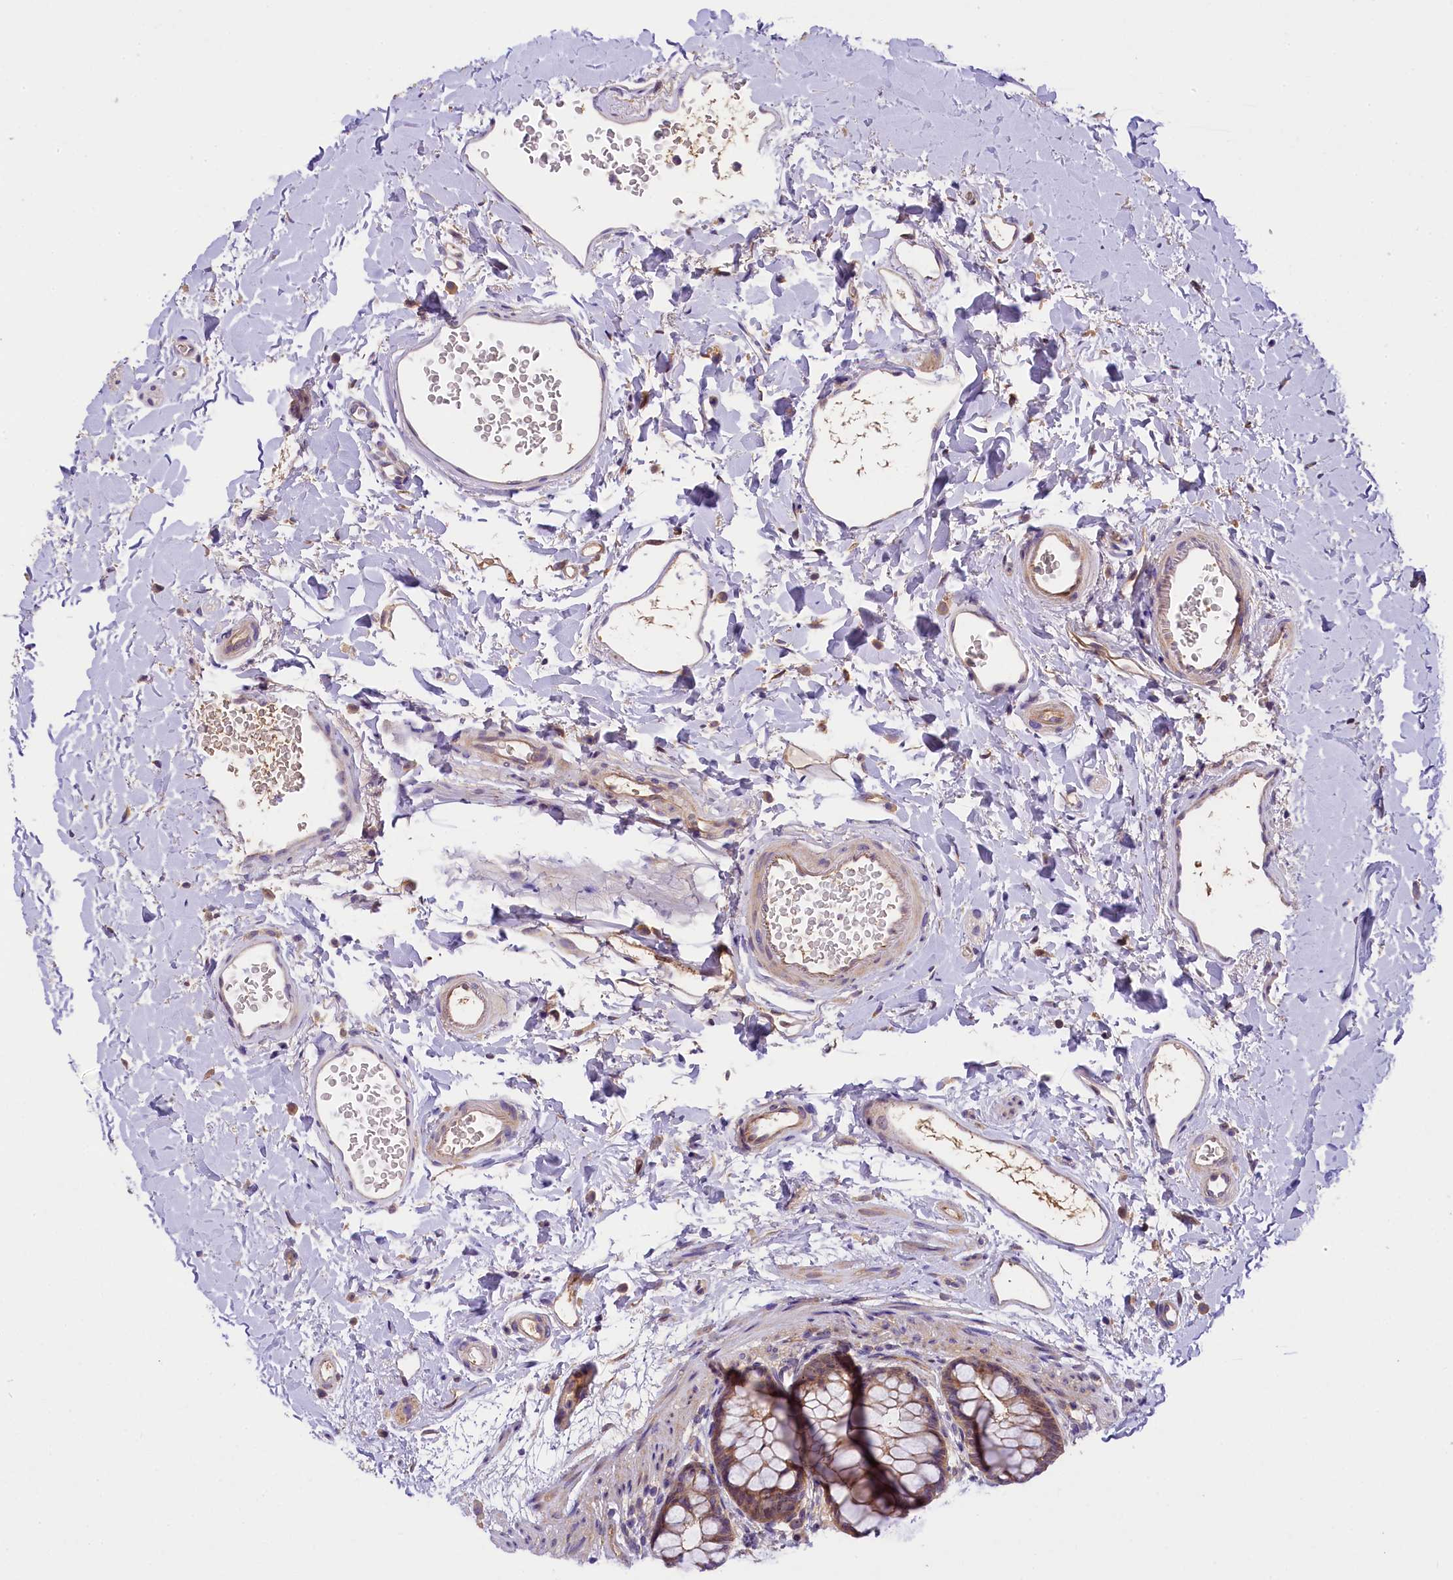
{"staining": {"intensity": "moderate", "quantity": ">75%", "location": "cytoplasmic/membranous"}, "tissue": "rectum", "cell_type": "Glandular cells", "image_type": "normal", "snomed": [{"axis": "morphology", "description": "Normal tissue, NOS"}, {"axis": "topography", "description": "Rectum"}], "caption": "IHC histopathology image of normal human rectum stained for a protein (brown), which exhibits medium levels of moderate cytoplasmic/membranous staining in approximately >75% of glandular cells.", "gene": "UBXN6", "patient": {"sex": "female", "age": 65}}